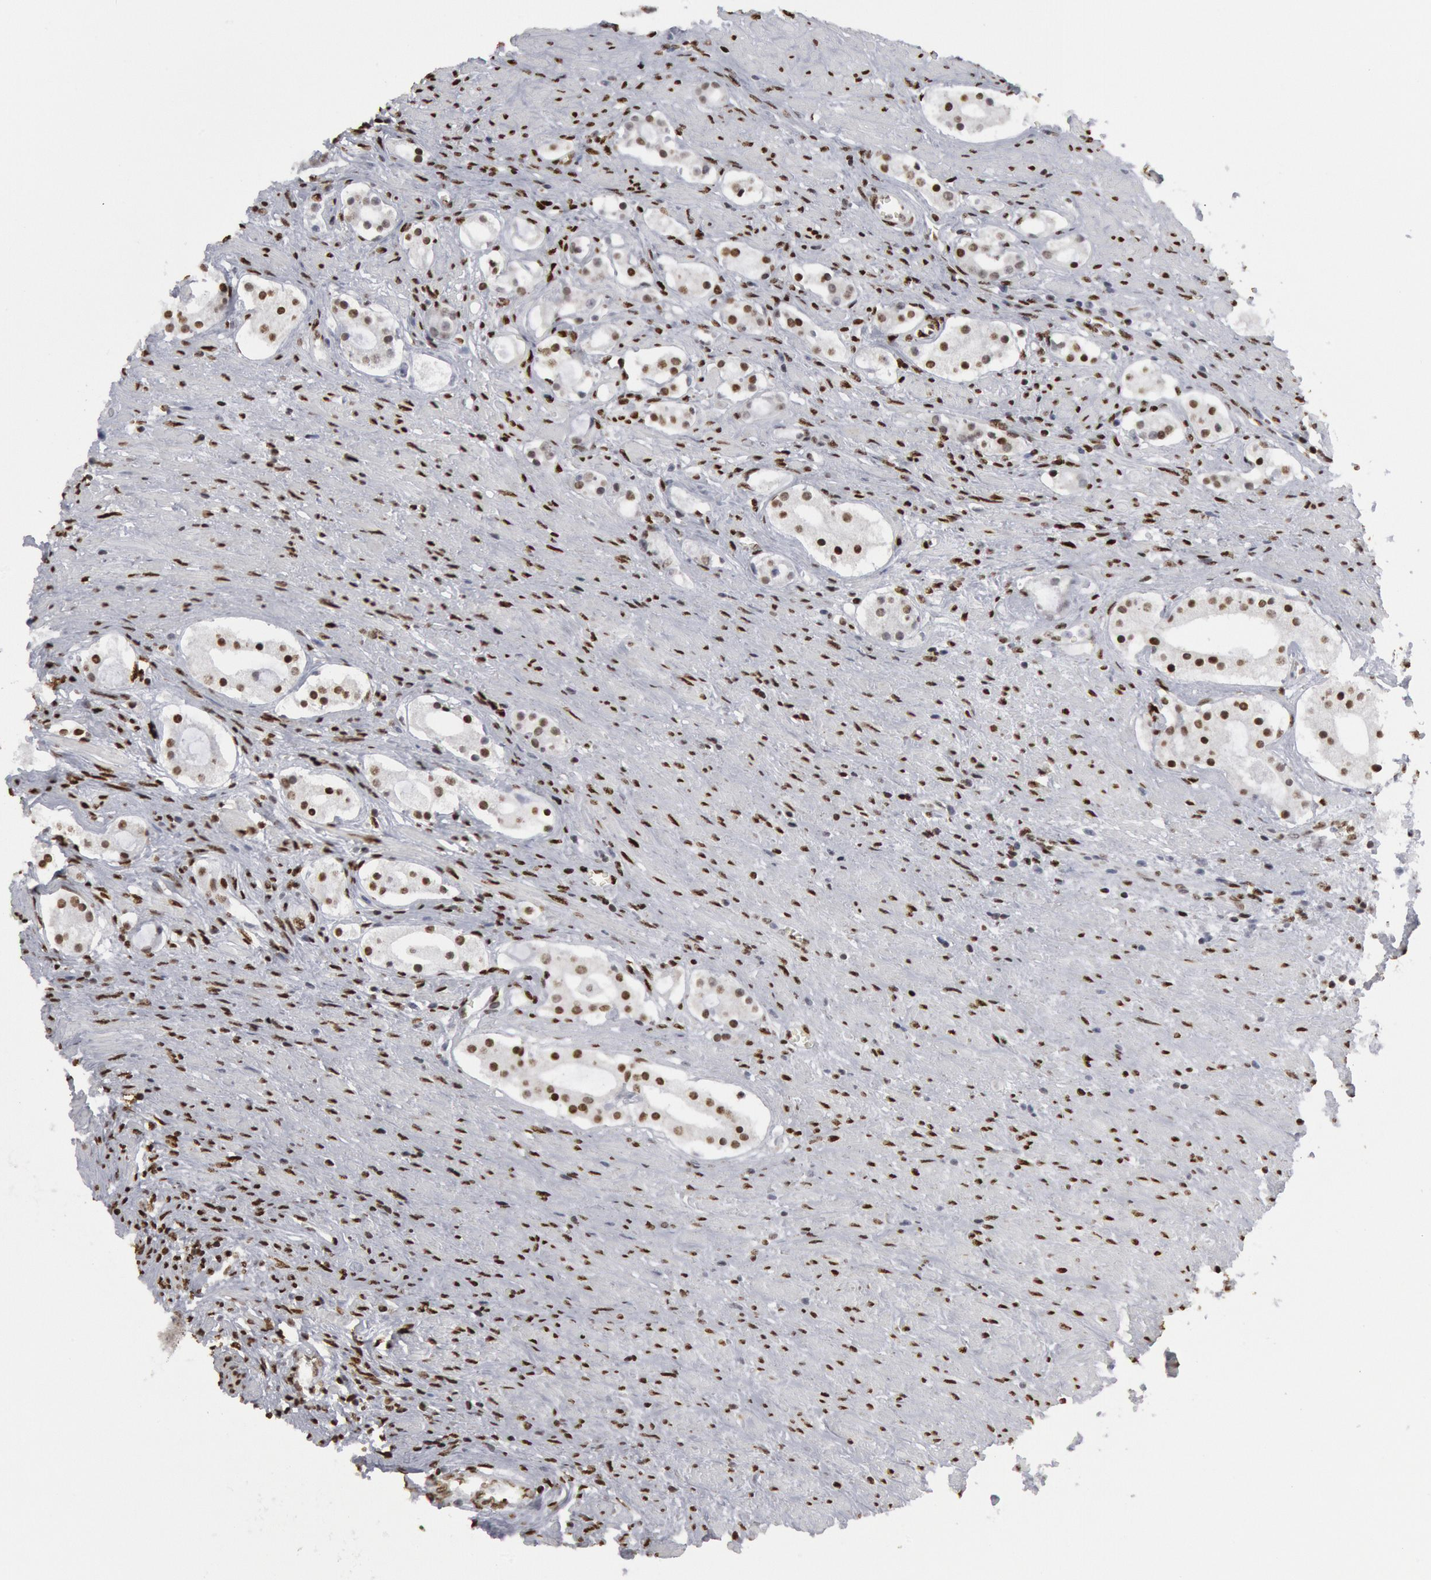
{"staining": {"intensity": "weak", "quantity": "25%-75%", "location": "nuclear"}, "tissue": "prostate cancer", "cell_type": "Tumor cells", "image_type": "cancer", "snomed": [{"axis": "morphology", "description": "Adenocarcinoma, Medium grade"}, {"axis": "topography", "description": "Prostate"}], "caption": "Prostate adenocarcinoma (medium-grade) stained with IHC shows weak nuclear staining in about 25%-75% of tumor cells.", "gene": "MECP2", "patient": {"sex": "male", "age": 73}}